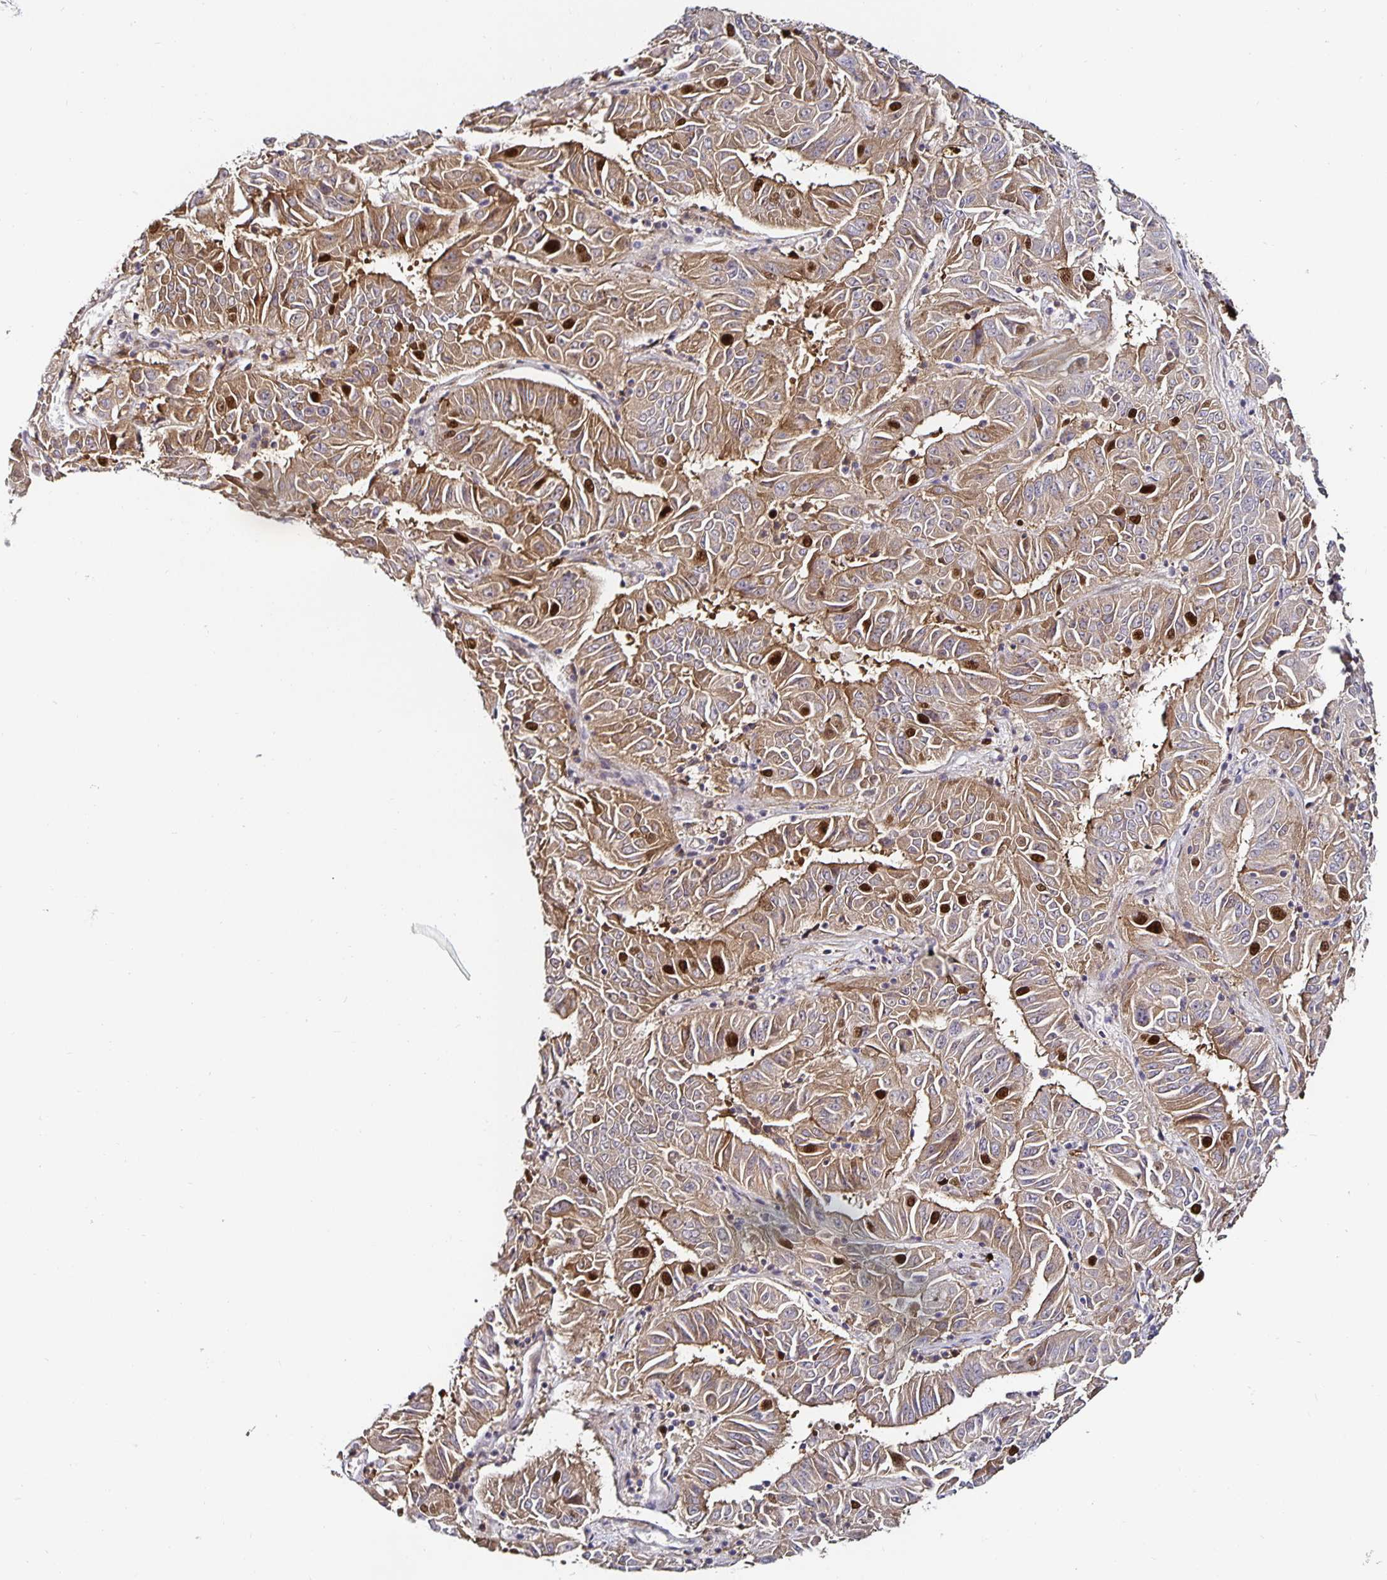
{"staining": {"intensity": "moderate", "quantity": "25%-75%", "location": "cytoplasmic/membranous,nuclear"}, "tissue": "pancreatic cancer", "cell_type": "Tumor cells", "image_type": "cancer", "snomed": [{"axis": "morphology", "description": "Adenocarcinoma, NOS"}, {"axis": "topography", "description": "Pancreas"}], "caption": "Immunohistochemical staining of adenocarcinoma (pancreatic) exhibits moderate cytoplasmic/membranous and nuclear protein expression in approximately 25%-75% of tumor cells. (IHC, brightfield microscopy, high magnification).", "gene": "ANLN", "patient": {"sex": "male", "age": 63}}